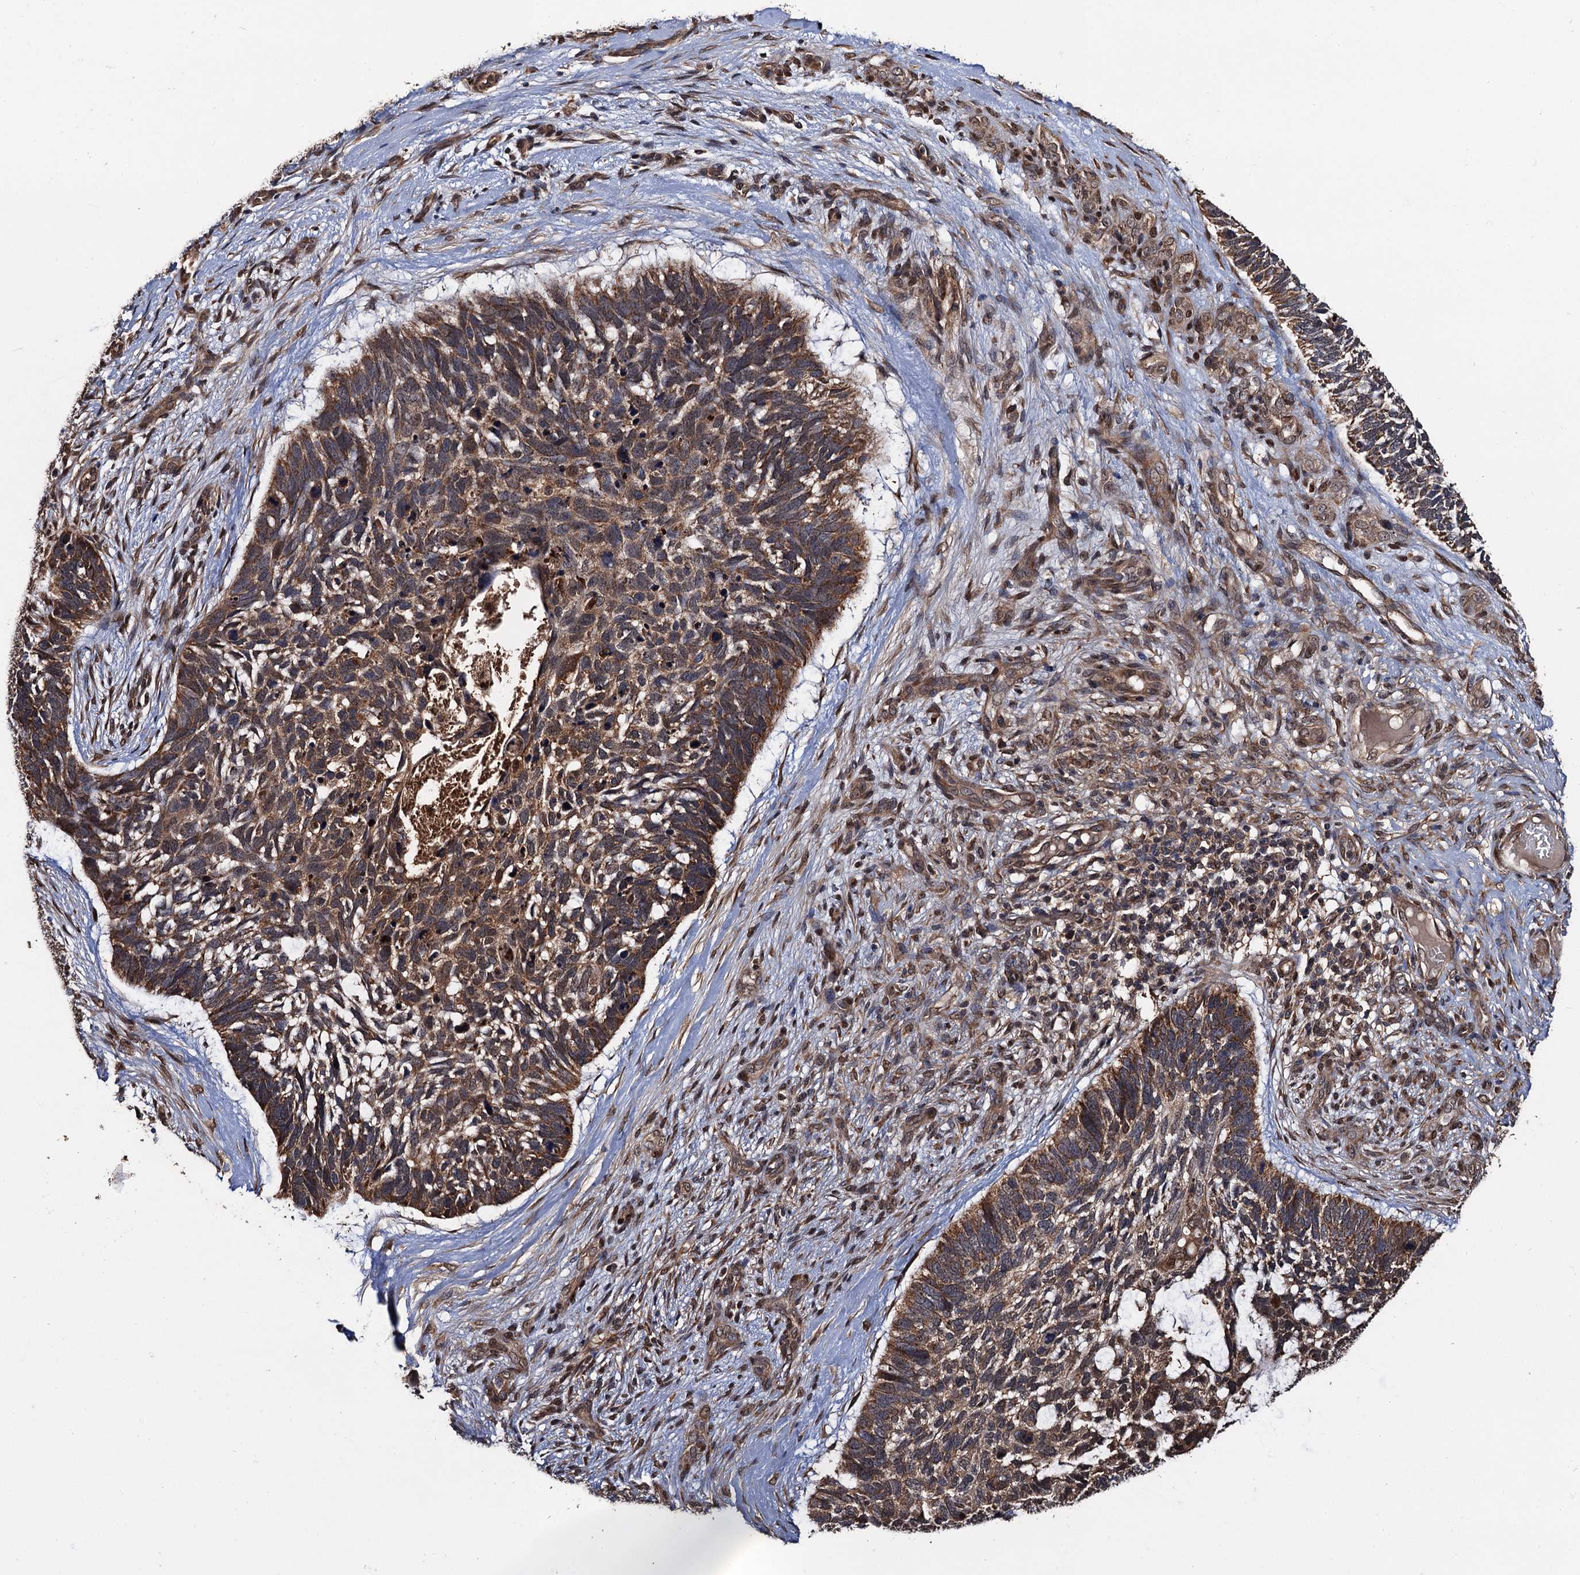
{"staining": {"intensity": "moderate", "quantity": ">75%", "location": "cytoplasmic/membranous"}, "tissue": "skin cancer", "cell_type": "Tumor cells", "image_type": "cancer", "snomed": [{"axis": "morphology", "description": "Basal cell carcinoma"}, {"axis": "topography", "description": "Skin"}], "caption": "The micrograph shows a brown stain indicating the presence of a protein in the cytoplasmic/membranous of tumor cells in basal cell carcinoma (skin).", "gene": "MIER2", "patient": {"sex": "male", "age": 88}}